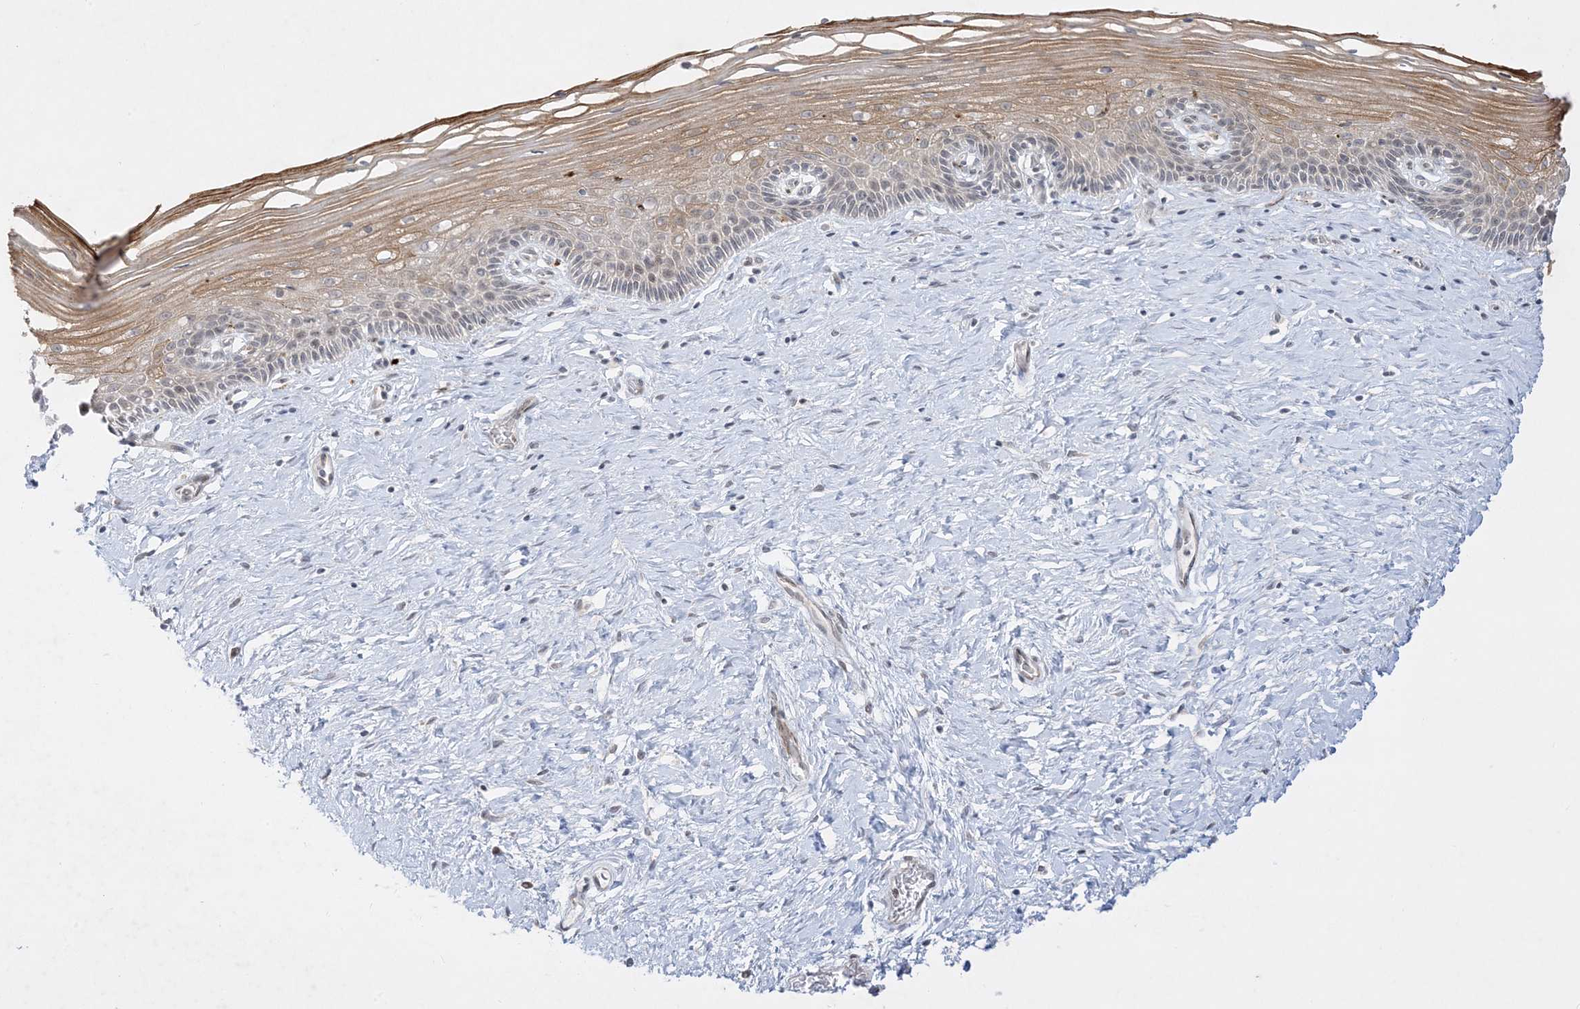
{"staining": {"intensity": "weak", "quantity": "<25%", "location": "cytoplasmic/membranous"}, "tissue": "cervix", "cell_type": "Glandular cells", "image_type": "normal", "snomed": [{"axis": "morphology", "description": "Normal tissue, NOS"}, {"axis": "topography", "description": "Cervix"}], "caption": "Cervix was stained to show a protein in brown. There is no significant staining in glandular cells. The staining is performed using DAB (3,3'-diaminobenzidine) brown chromogen with nuclei counter-stained in using hematoxylin.", "gene": "PTK6", "patient": {"sex": "female", "age": 33}}